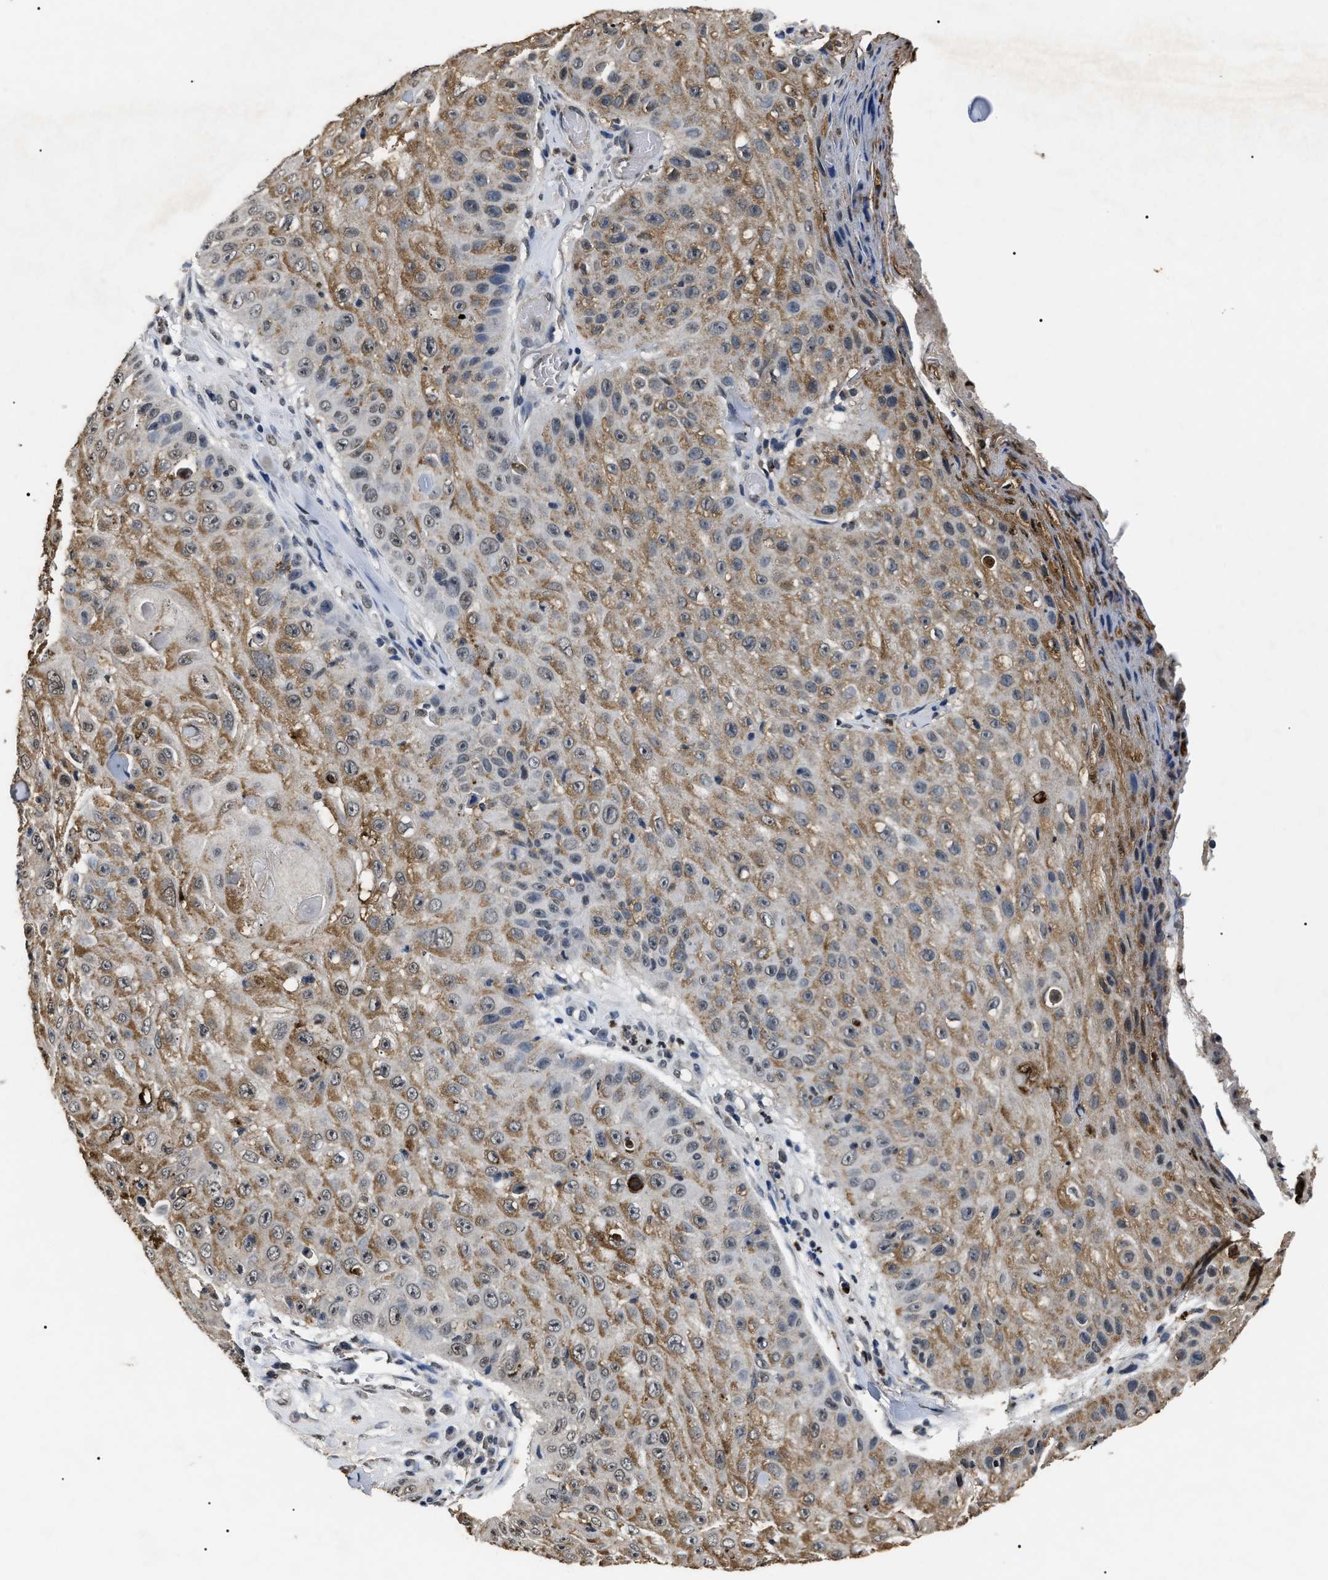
{"staining": {"intensity": "moderate", "quantity": ">75%", "location": "cytoplasmic/membranous"}, "tissue": "skin cancer", "cell_type": "Tumor cells", "image_type": "cancer", "snomed": [{"axis": "morphology", "description": "Squamous cell carcinoma, NOS"}, {"axis": "topography", "description": "Skin"}], "caption": "Brown immunohistochemical staining in skin cancer reveals moderate cytoplasmic/membranous positivity in about >75% of tumor cells. (brown staining indicates protein expression, while blue staining denotes nuclei).", "gene": "ANP32E", "patient": {"sex": "male", "age": 86}}